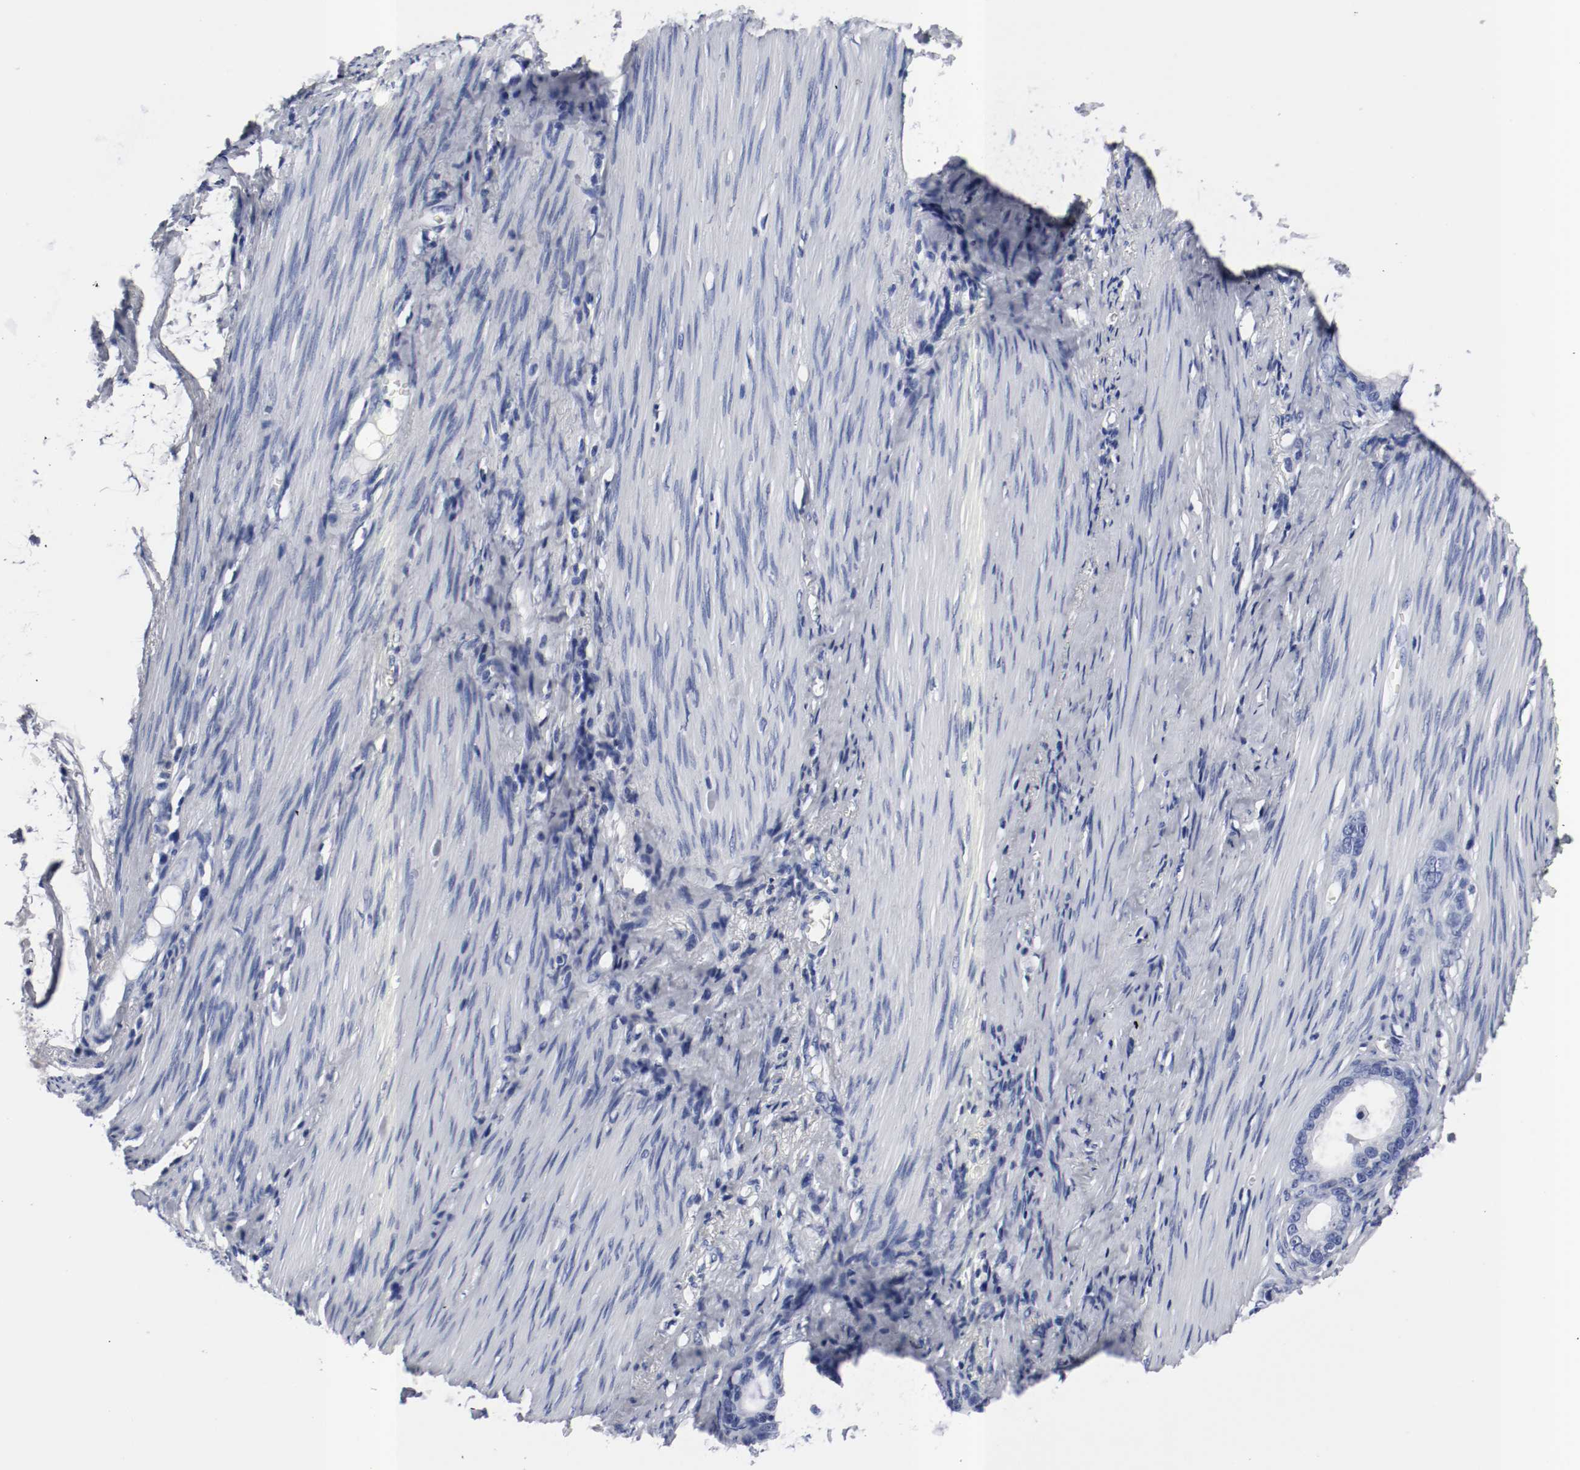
{"staining": {"intensity": "negative", "quantity": "none", "location": "none"}, "tissue": "stomach cancer", "cell_type": "Tumor cells", "image_type": "cancer", "snomed": [{"axis": "morphology", "description": "Adenocarcinoma, NOS"}, {"axis": "topography", "description": "Stomach"}], "caption": "Immunohistochemical staining of human adenocarcinoma (stomach) reveals no significant positivity in tumor cells.", "gene": "GAD1", "patient": {"sex": "female", "age": 75}}